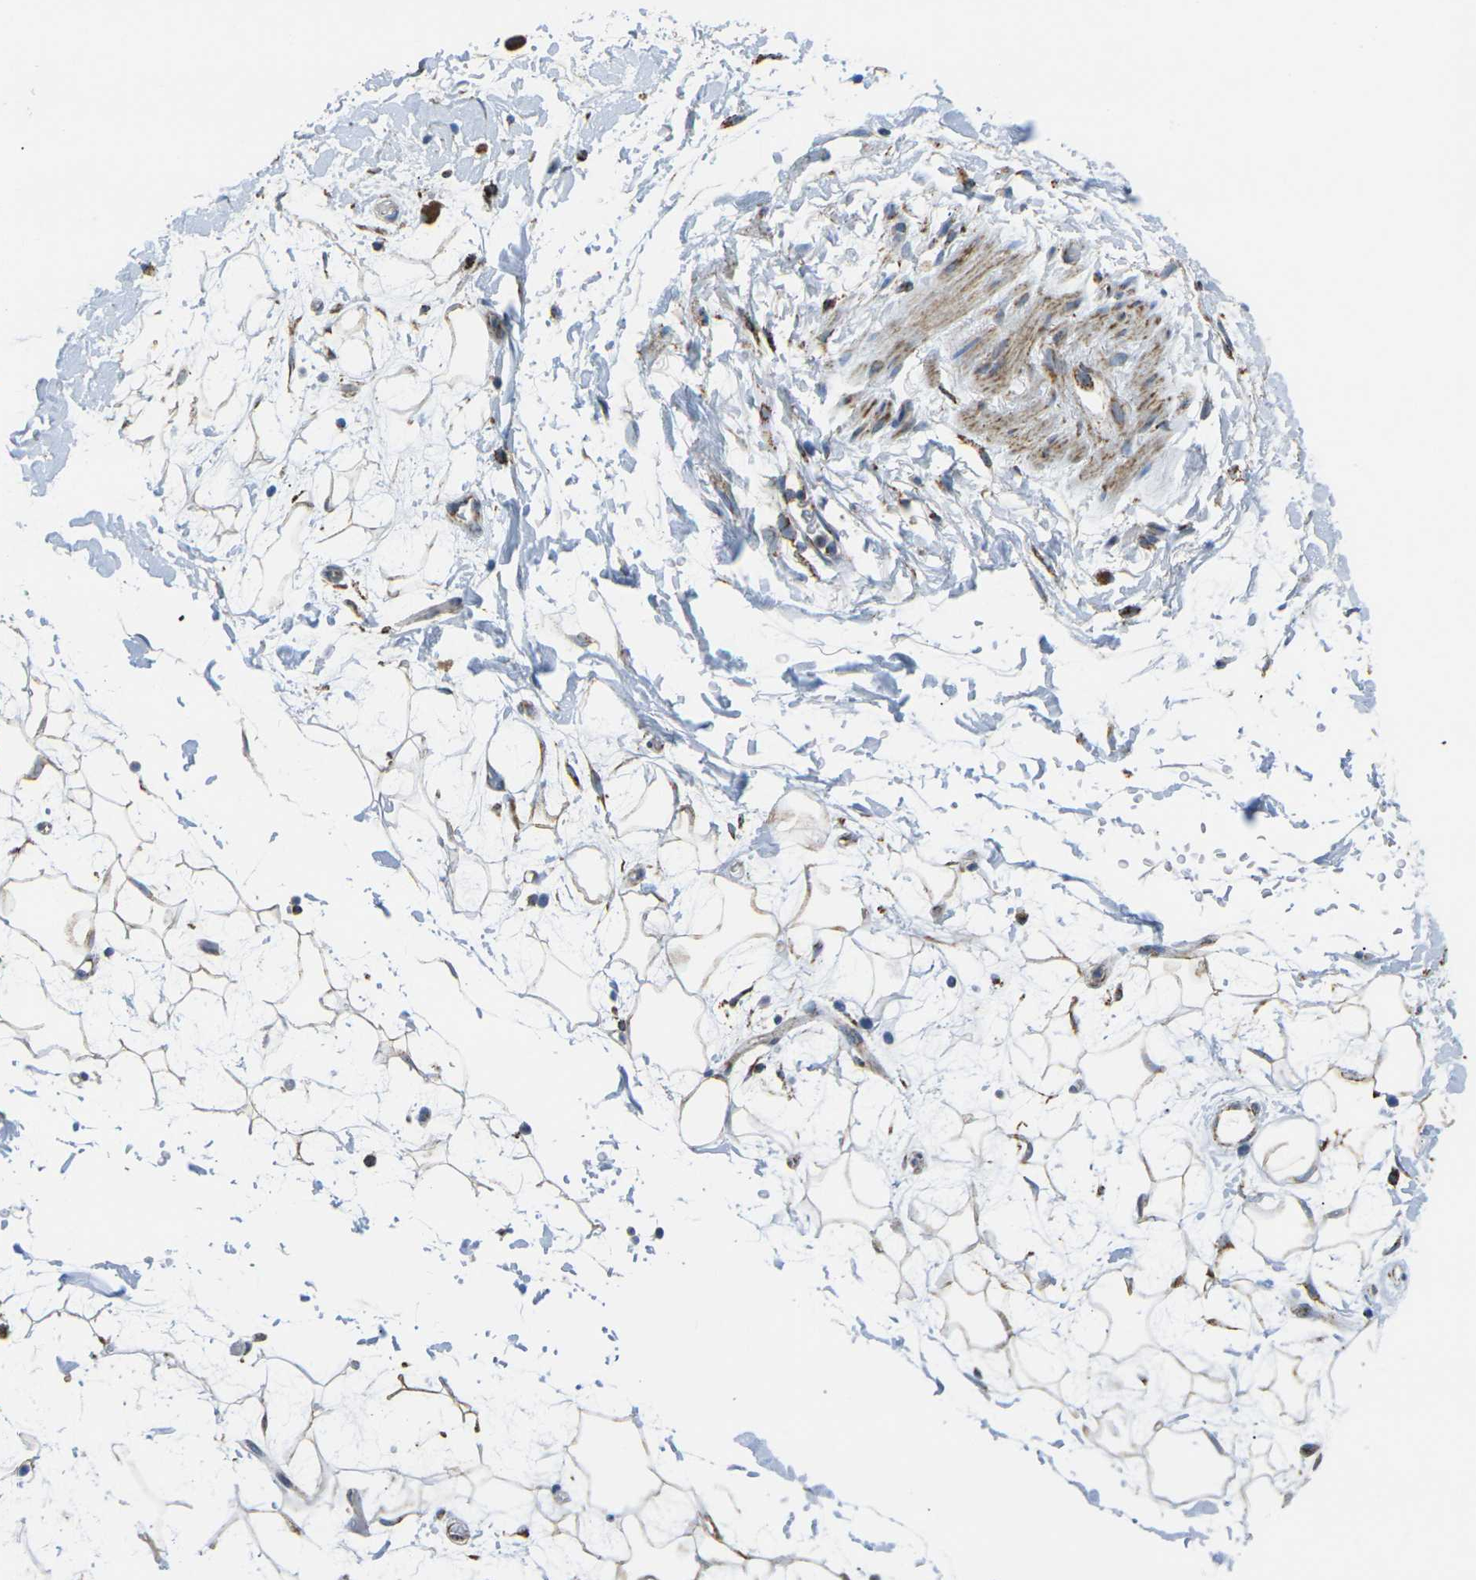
{"staining": {"intensity": "moderate", "quantity": "25%-75%", "location": "cytoplasmic/membranous"}, "tissue": "adipose tissue", "cell_type": "Adipocytes", "image_type": "normal", "snomed": [{"axis": "morphology", "description": "Normal tissue, NOS"}, {"axis": "topography", "description": "Soft tissue"}], "caption": "A photomicrograph showing moderate cytoplasmic/membranous staining in about 25%-75% of adipocytes in unremarkable adipose tissue, as visualized by brown immunohistochemical staining.", "gene": "CYB5R1", "patient": {"sex": "male", "age": 72}}